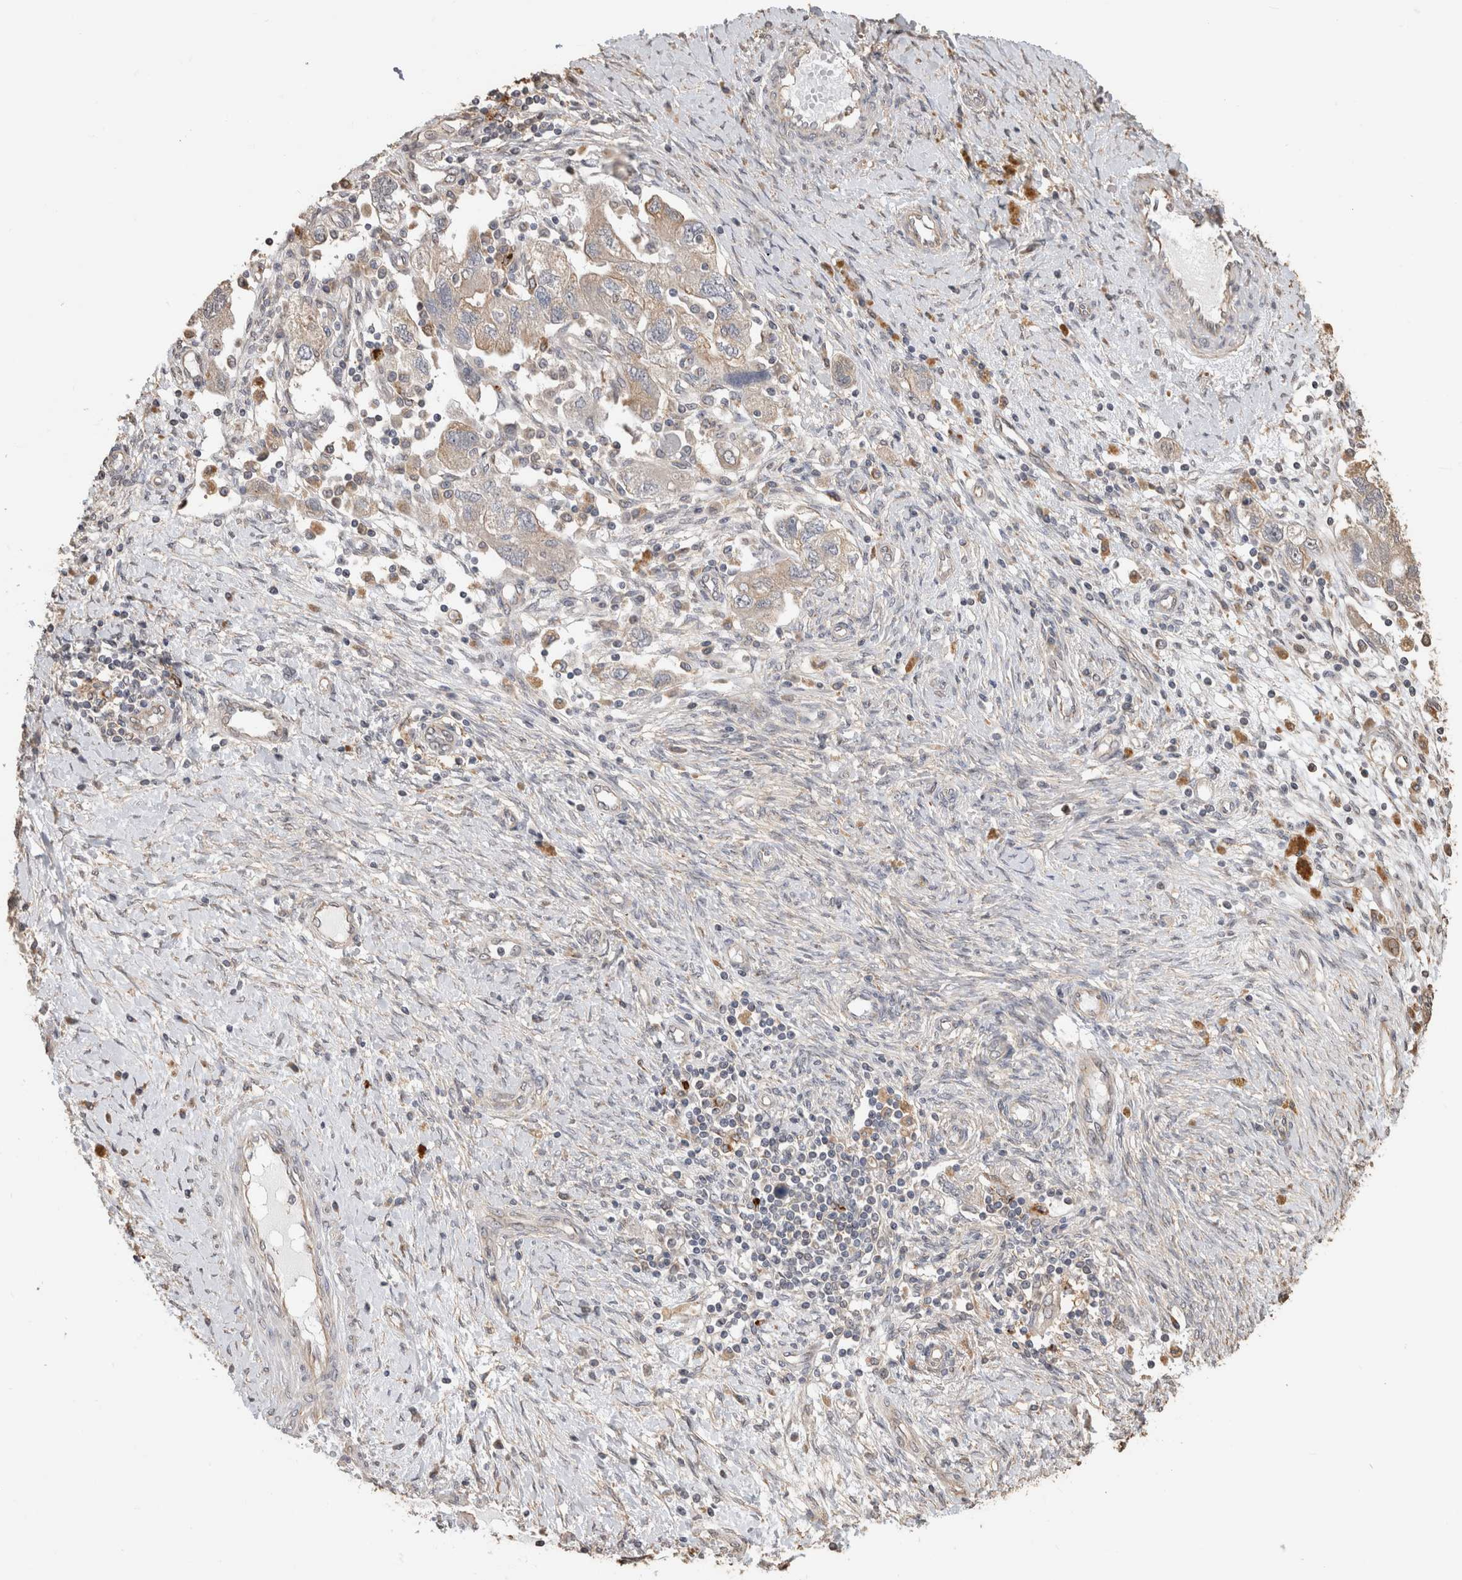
{"staining": {"intensity": "weak", "quantity": "25%-75%", "location": "cytoplasmic/membranous"}, "tissue": "ovarian cancer", "cell_type": "Tumor cells", "image_type": "cancer", "snomed": [{"axis": "morphology", "description": "Carcinoma, NOS"}, {"axis": "morphology", "description": "Cystadenocarcinoma, serous, NOS"}, {"axis": "topography", "description": "Ovary"}], "caption": "The immunohistochemical stain shows weak cytoplasmic/membranous staining in tumor cells of ovarian cancer (serous cystadenocarcinoma) tissue.", "gene": "CLIP1", "patient": {"sex": "female", "age": 69}}